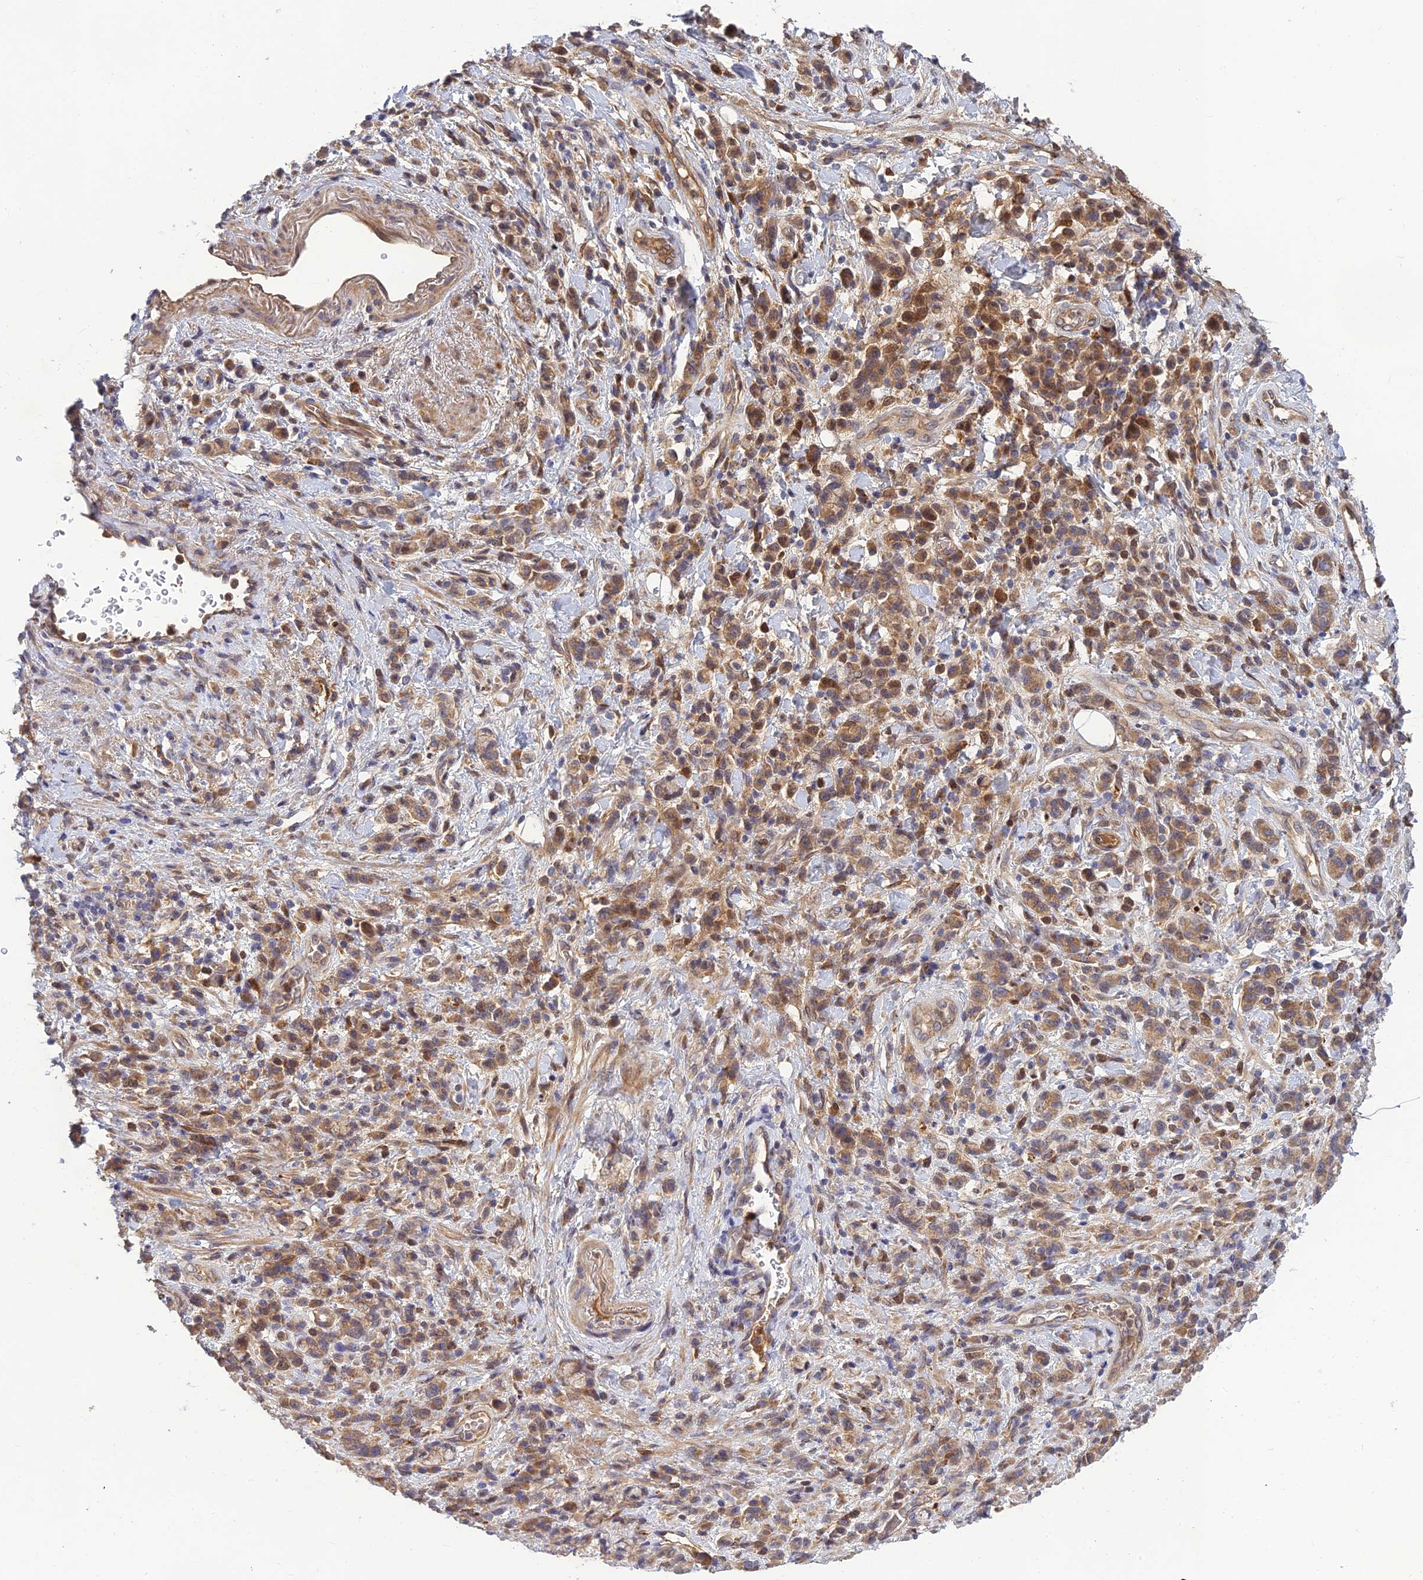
{"staining": {"intensity": "moderate", "quantity": ">75%", "location": "cytoplasmic/membranous"}, "tissue": "stomach cancer", "cell_type": "Tumor cells", "image_type": "cancer", "snomed": [{"axis": "morphology", "description": "Adenocarcinoma, NOS"}, {"axis": "topography", "description": "Stomach"}], "caption": "Tumor cells demonstrate medium levels of moderate cytoplasmic/membranous expression in about >75% of cells in human stomach adenocarcinoma.", "gene": "FAM151B", "patient": {"sex": "male", "age": 77}}